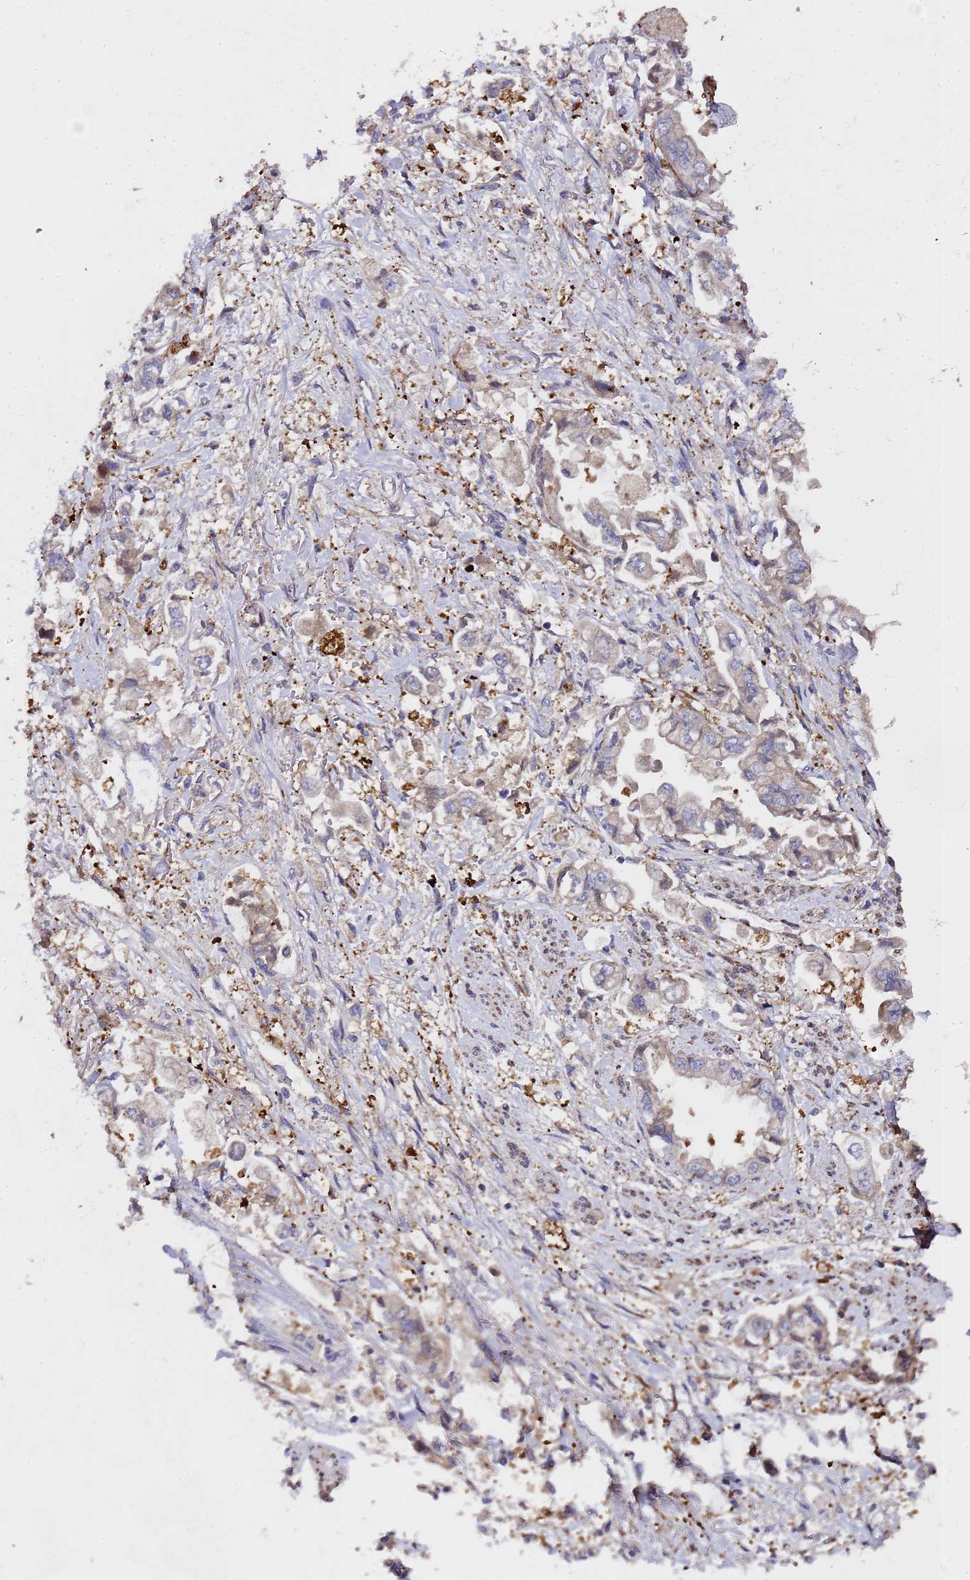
{"staining": {"intensity": "weak", "quantity": "<25%", "location": "cytoplasmic/membranous"}, "tissue": "stomach cancer", "cell_type": "Tumor cells", "image_type": "cancer", "snomed": [{"axis": "morphology", "description": "Adenocarcinoma, NOS"}, {"axis": "topography", "description": "Stomach"}], "caption": "The histopathology image exhibits no staining of tumor cells in adenocarcinoma (stomach).", "gene": "MOCS1", "patient": {"sex": "male", "age": 62}}